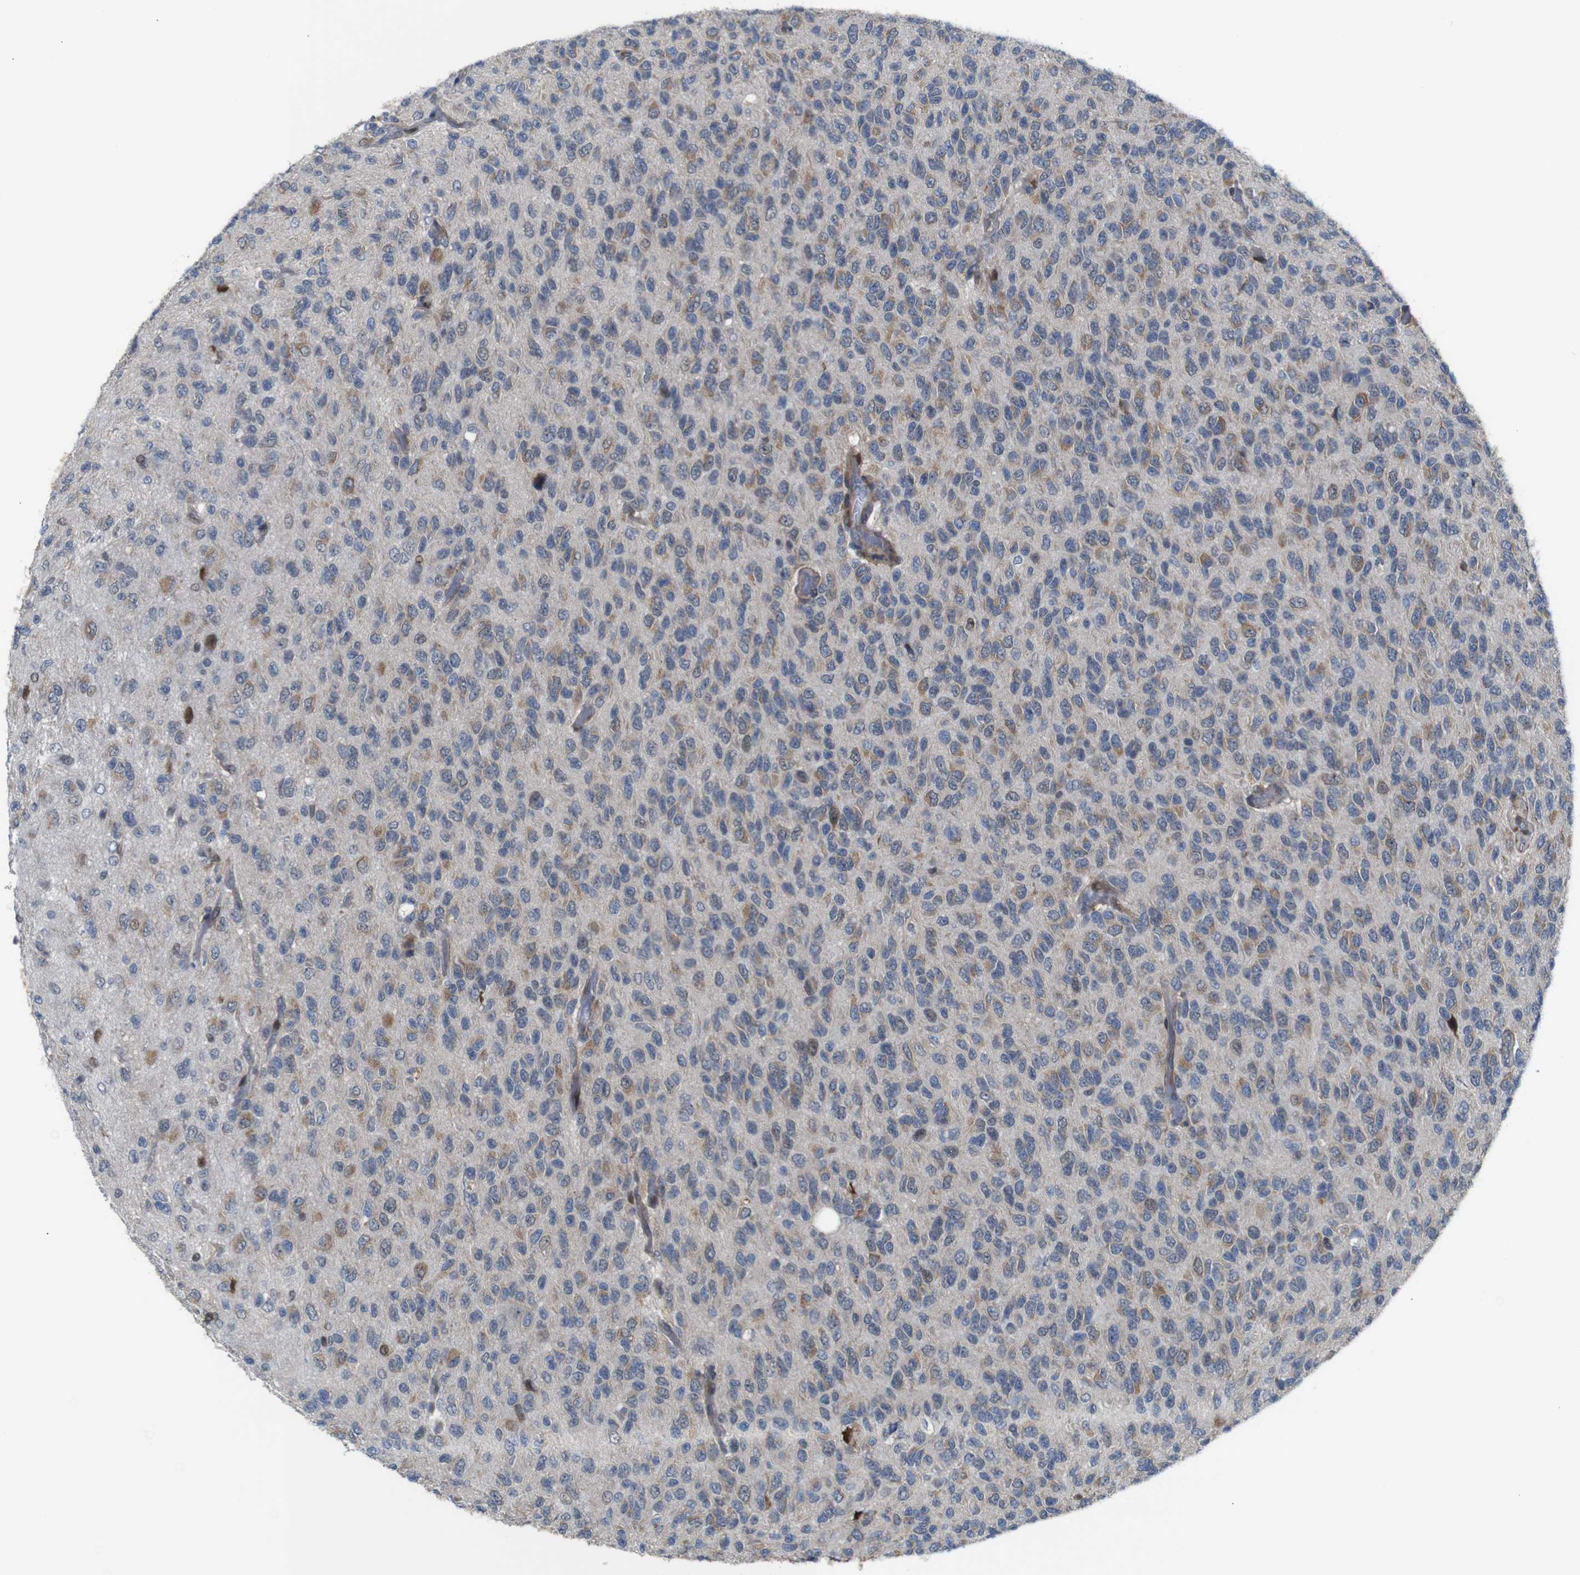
{"staining": {"intensity": "weak", "quantity": "25%-75%", "location": "cytoplasmic/membranous"}, "tissue": "glioma", "cell_type": "Tumor cells", "image_type": "cancer", "snomed": [{"axis": "morphology", "description": "Glioma, malignant, High grade"}, {"axis": "topography", "description": "pancreas cauda"}], "caption": "Protein analysis of malignant glioma (high-grade) tissue shows weak cytoplasmic/membranous staining in about 25%-75% of tumor cells. (DAB (3,3'-diaminobenzidine) = brown stain, brightfield microscopy at high magnification).", "gene": "PTPN1", "patient": {"sex": "male", "age": 60}}